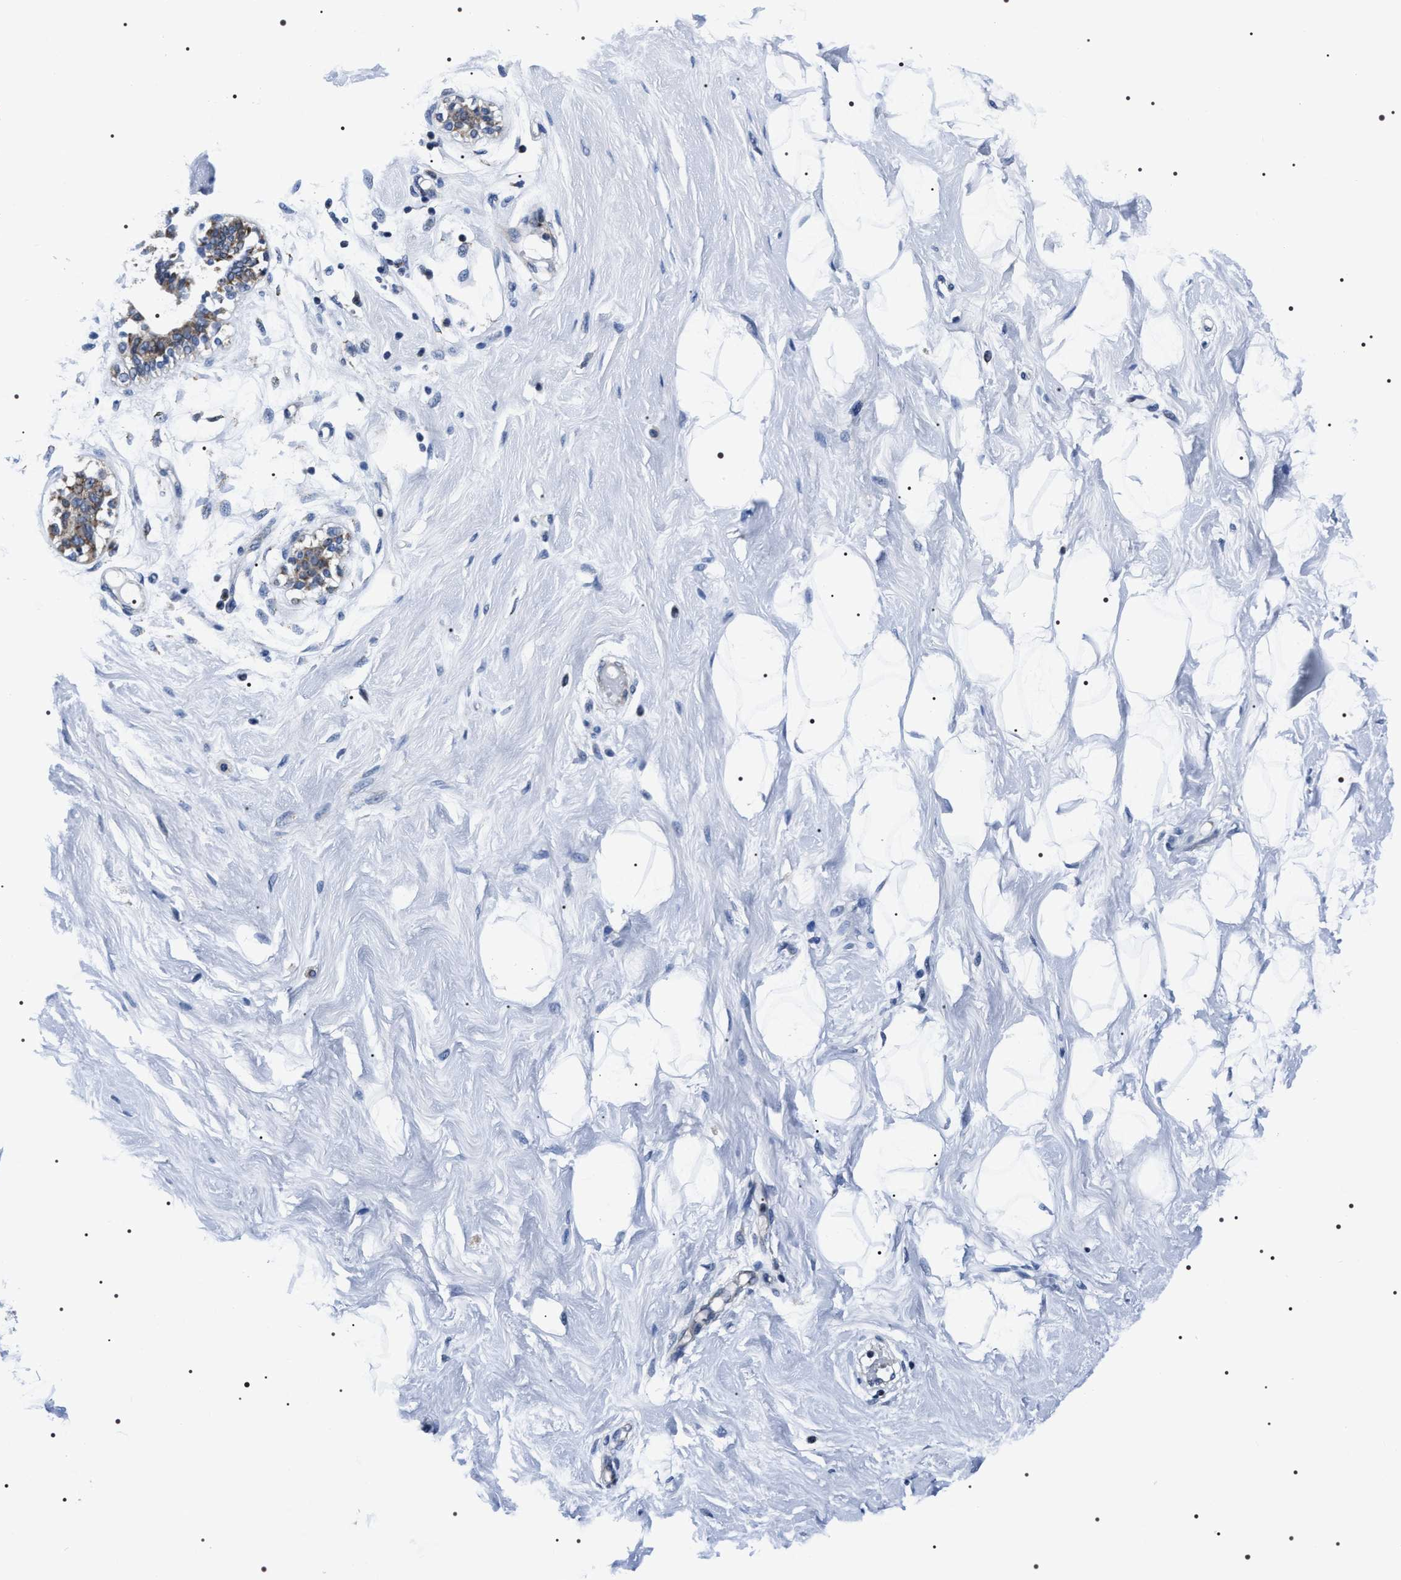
{"staining": {"intensity": "negative", "quantity": "none", "location": "none"}, "tissue": "breast", "cell_type": "Adipocytes", "image_type": "normal", "snomed": [{"axis": "morphology", "description": "Normal tissue, NOS"}, {"axis": "topography", "description": "Breast"}], "caption": "IHC image of benign breast stained for a protein (brown), which exhibits no staining in adipocytes.", "gene": "NTMT1", "patient": {"sex": "female", "age": 23}}